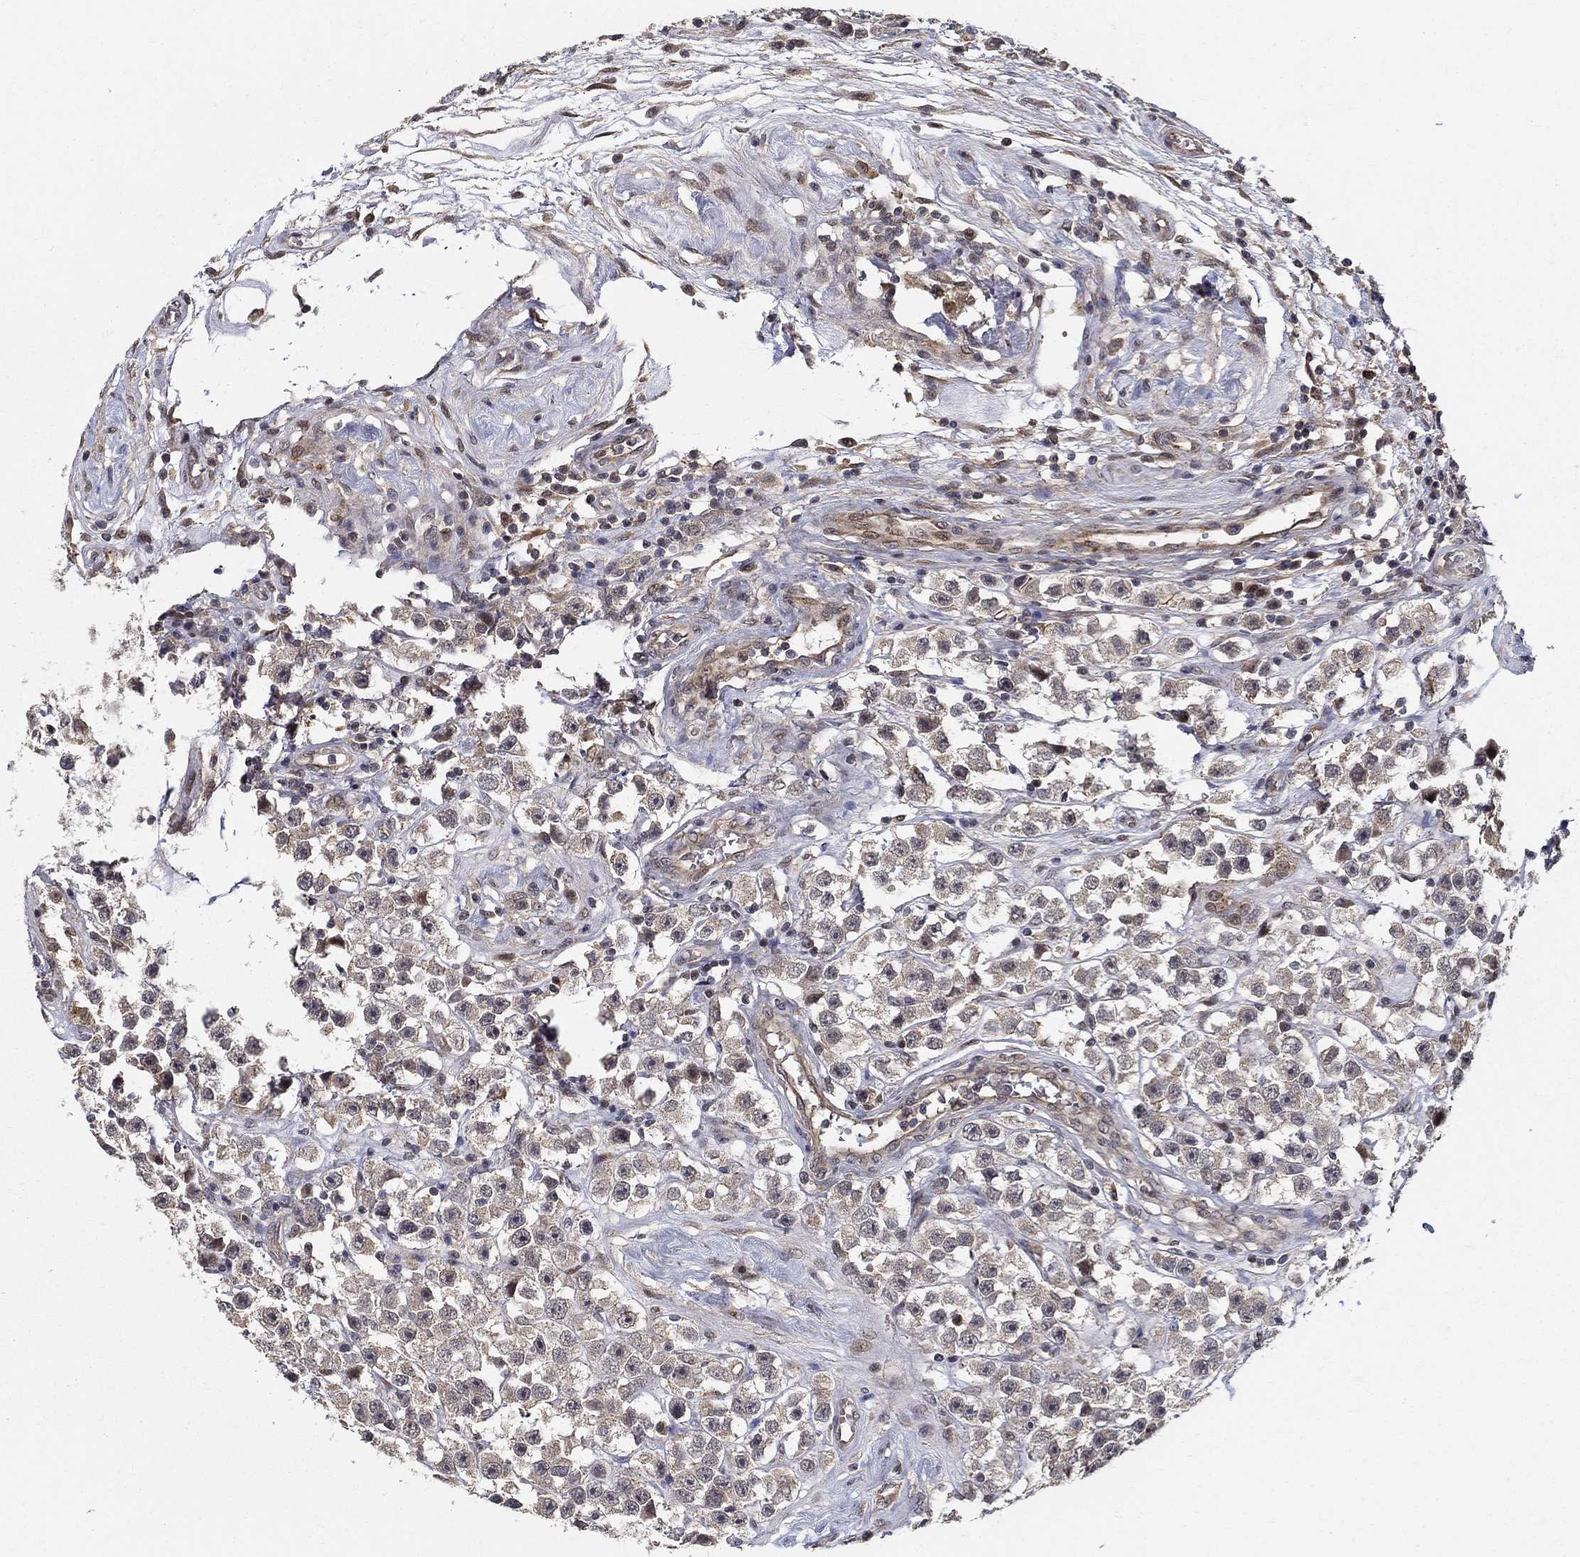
{"staining": {"intensity": "strong", "quantity": "<25%", "location": "nuclear"}, "tissue": "testis cancer", "cell_type": "Tumor cells", "image_type": "cancer", "snomed": [{"axis": "morphology", "description": "Seminoma, NOS"}, {"axis": "topography", "description": "Testis"}], "caption": "The image exhibits staining of testis seminoma, revealing strong nuclear protein expression (brown color) within tumor cells. (DAB (3,3'-diaminobenzidine) IHC with brightfield microscopy, high magnification).", "gene": "ZNF594", "patient": {"sex": "male", "age": 45}}